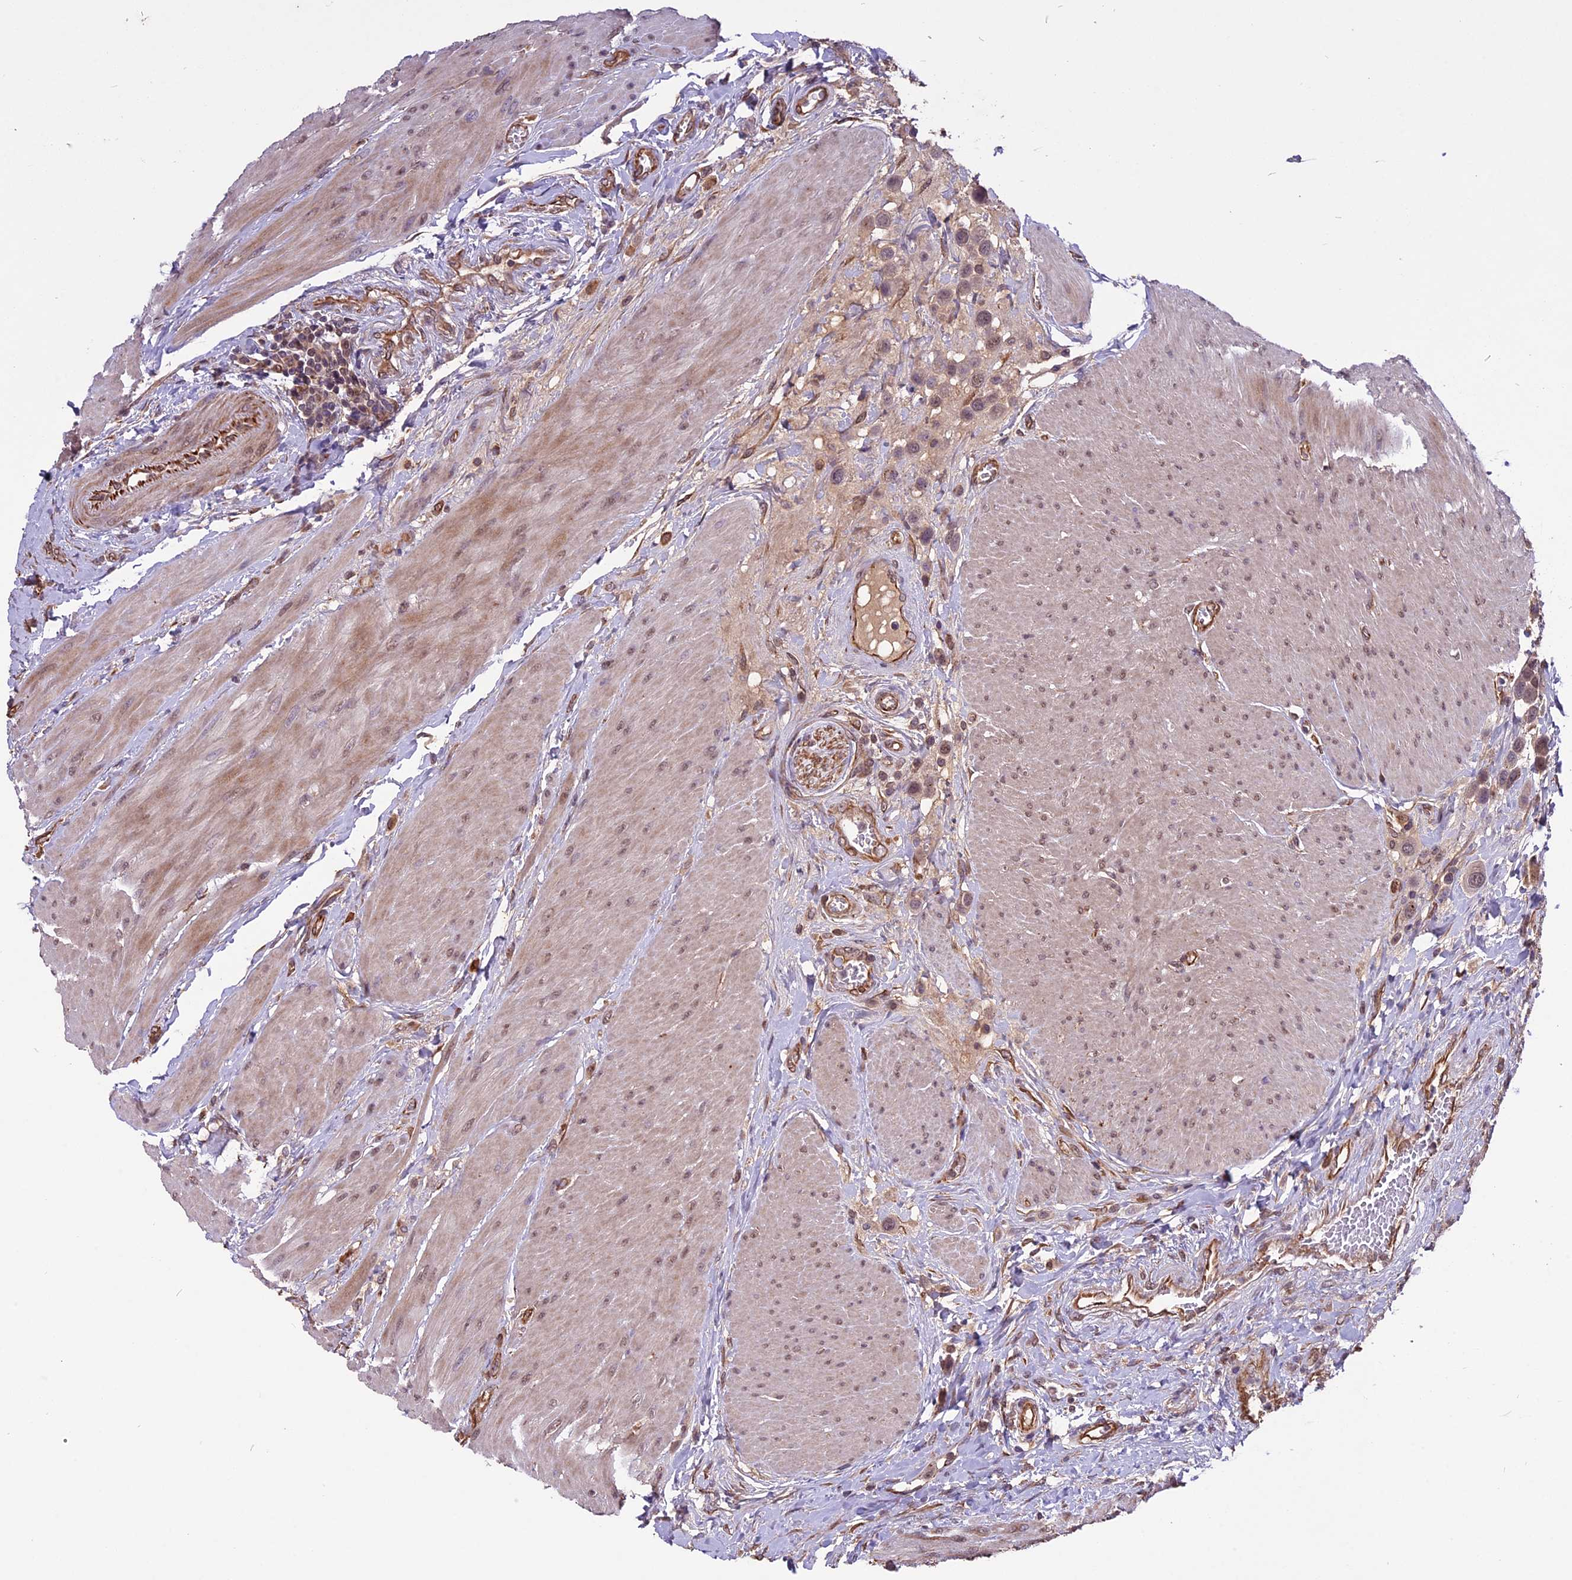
{"staining": {"intensity": "weak", "quantity": ">75%", "location": "cytoplasmic/membranous,nuclear"}, "tissue": "urothelial cancer", "cell_type": "Tumor cells", "image_type": "cancer", "snomed": [{"axis": "morphology", "description": "Urothelial carcinoma, High grade"}, {"axis": "topography", "description": "Urinary bladder"}], "caption": "Protein staining reveals weak cytoplasmic/membranous and nuclear expression in approximately >75% of tumor cells in urothelial cancer.", "gene": "C3orf70", "patient": {"sex": "male", "age": 50}}